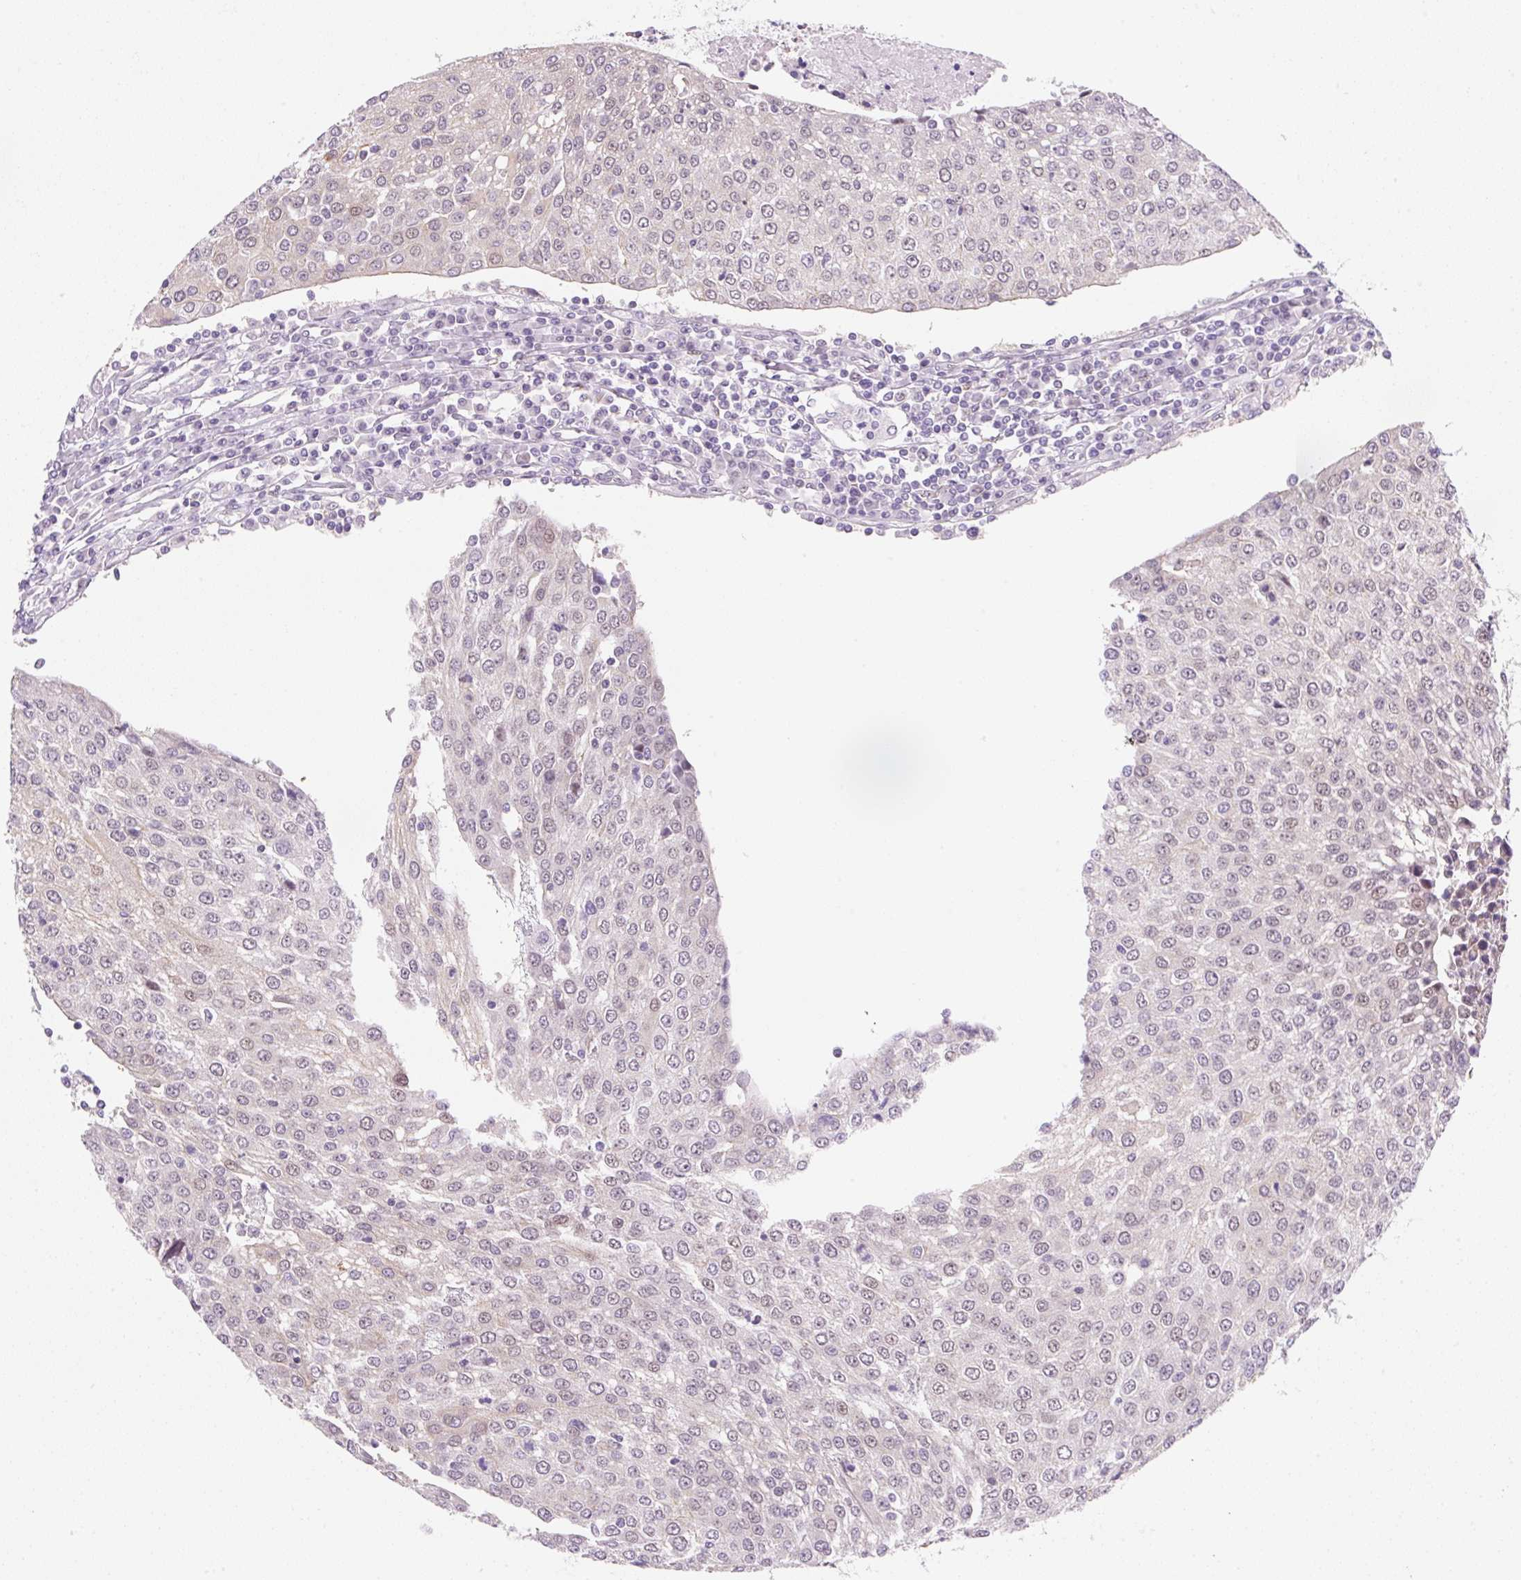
{"staining": {"intensity": "weak", "quantity": "25%-75%", "location": "nuclear"}, "tissue": "urothelial cancer", "cell_type": "Tumor cells", "image_type": "cancer", "snomed": [{"axis": "morphology", "description": "Urothelial carcinoma, High grade"}, {"axis": "topography", "description": "Urinary bladder"}], "caption": "Protein staining of high-grade urothelial carcinoma tissue demonstrates weak nuclear staining in about 25%-75% of tumor cells.", "gene": "SYNE3", "patient": {"sex": "female", "age": 85}}